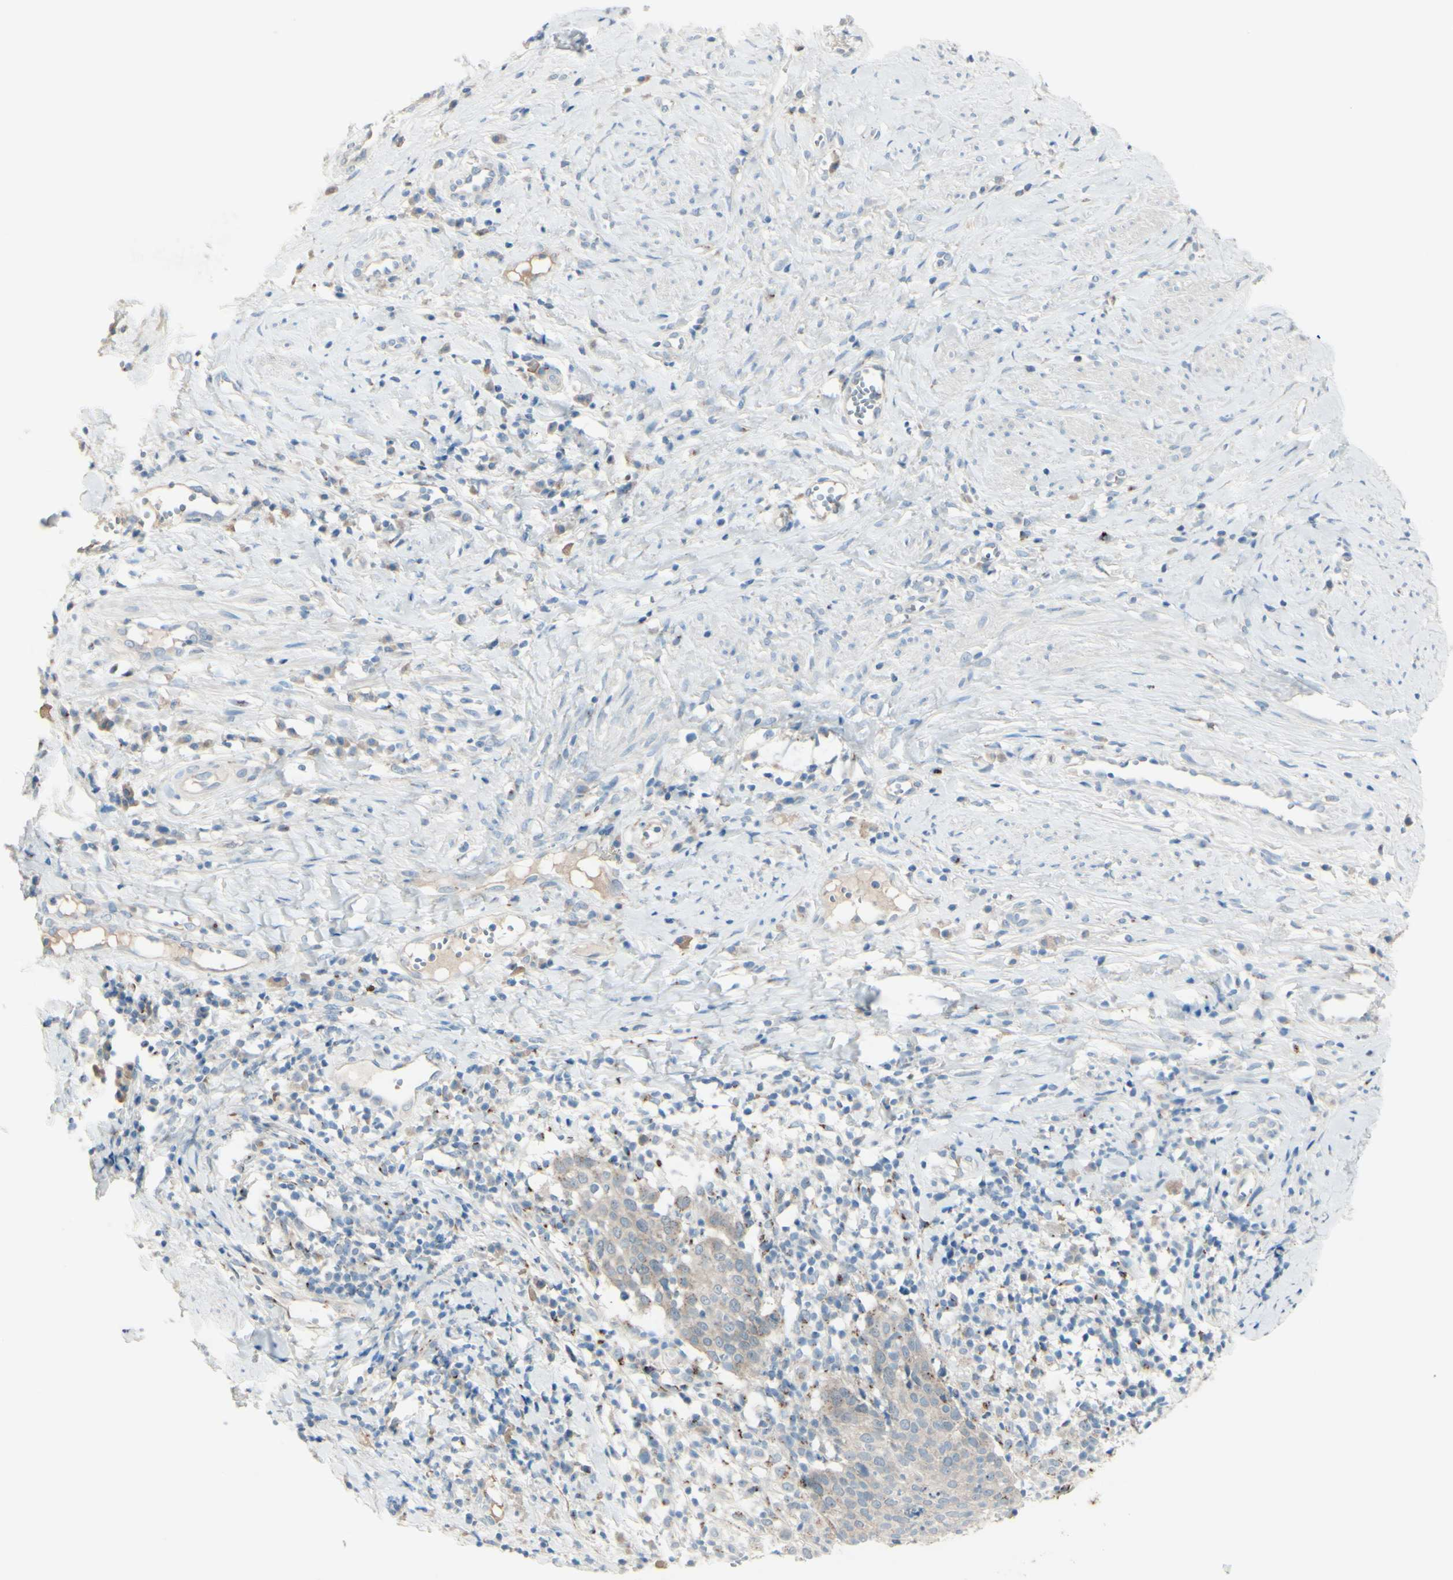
{"staining": {"intensity": "negative", "quantity": "none", "location": "none"}, "tissue": "cervical cancer", "cell_type": "Tumor cells", "image_type": "cancer", "snomed": [{"axis": "morphology", "description": "Squamous cell carcinoma, NOS"}, {"axis": "topography", "description": "Cervix"}], "caption": "This photomicrograph is of squamous cell carcinoma (cervical) stained with immunohistochemistry to label a protein in brown with the nuclei are counter-stained blue. There is no expression in tumor cells.", "gene": "B4GALT1", "patient": {"sex": "female", "age": 40}}